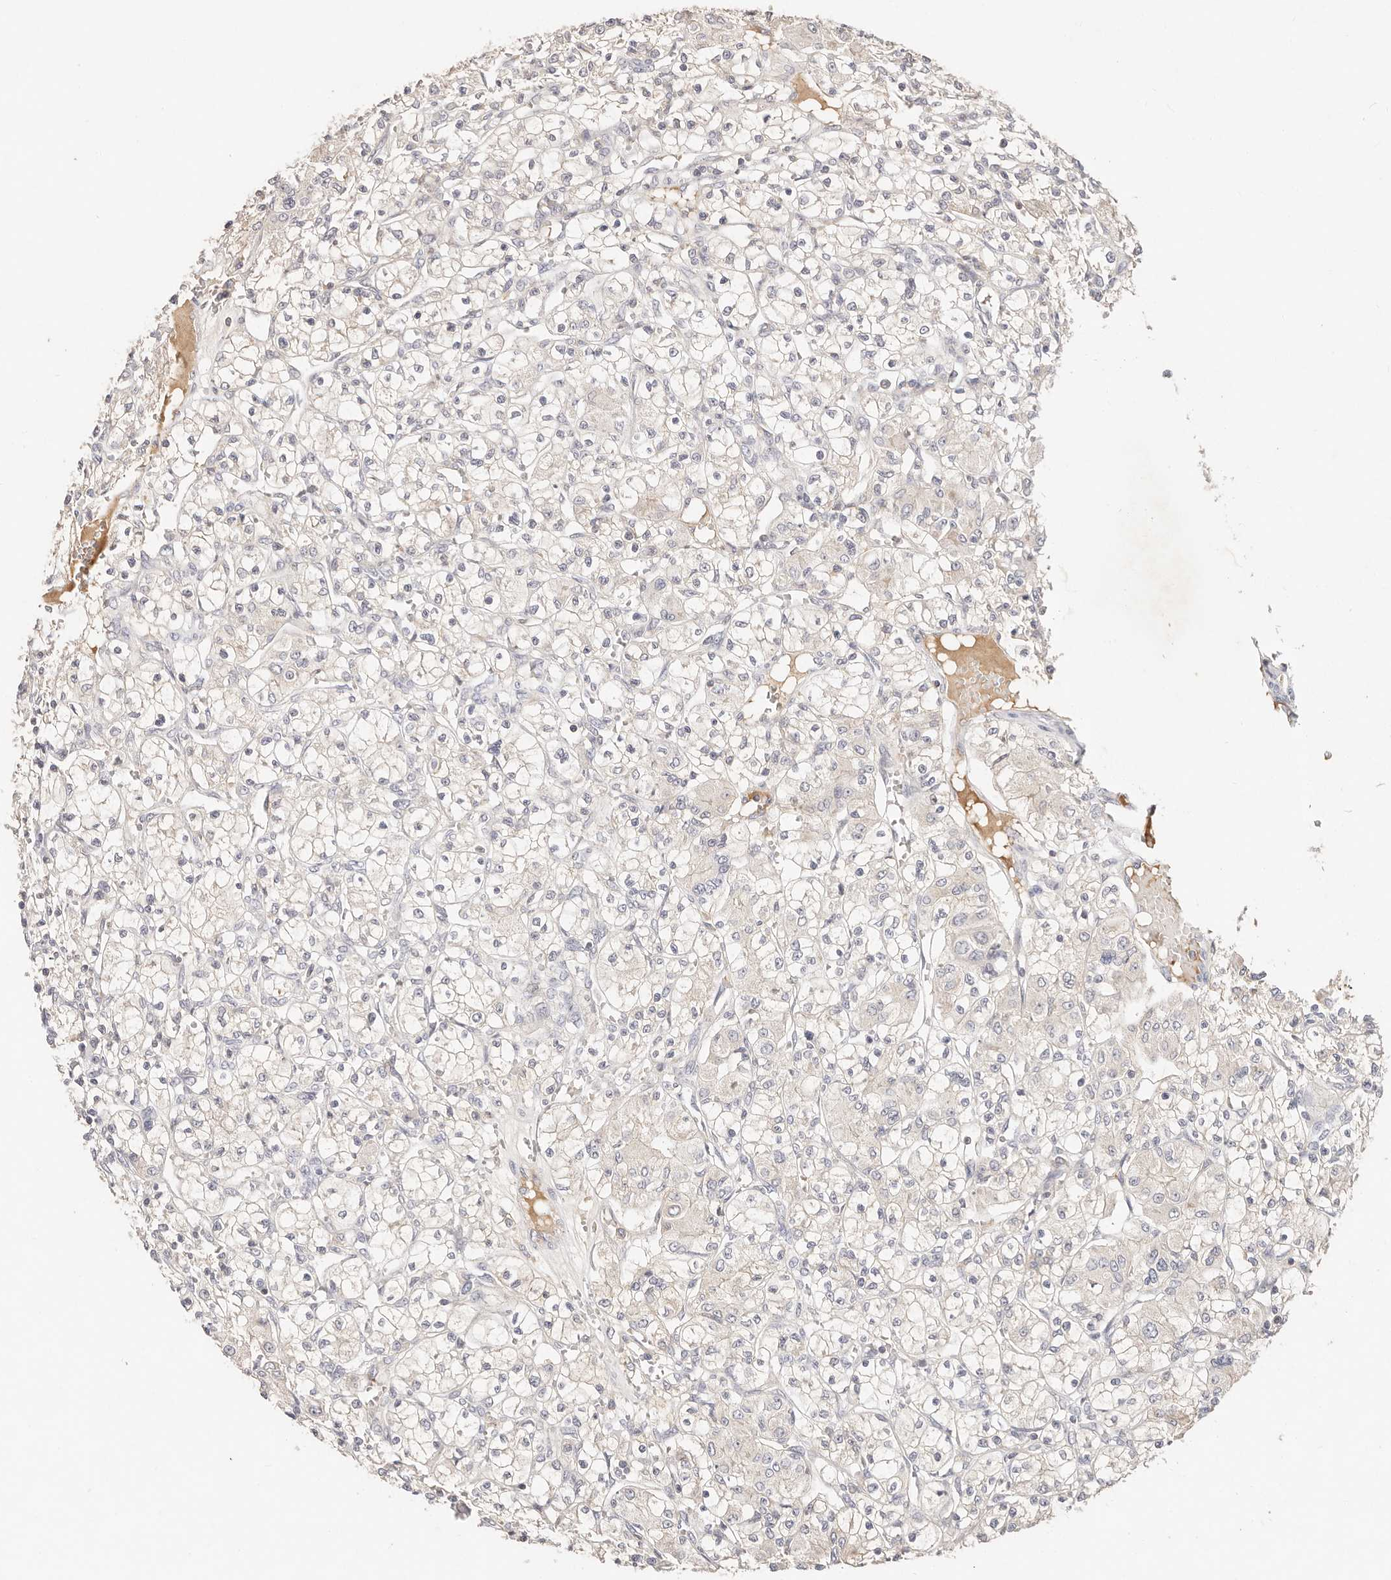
{"staining": {"intensity": "negative", "quantity": "none", "location": "none"}, "tissue": "renal cancer", "cell_type": "Tumor cells", "image_type": "cancer", "snomed": [{"axis": "morphology", "description": "Adenocarcinoma, NOS"}, {"axis": "topography", "description": "Kidney"}], "caption": "There is no significant positivity in tumor cells of adenocarcinoma (renal).", "gene": "CXADR", "patient": {"sex": "female", "age": 59}}